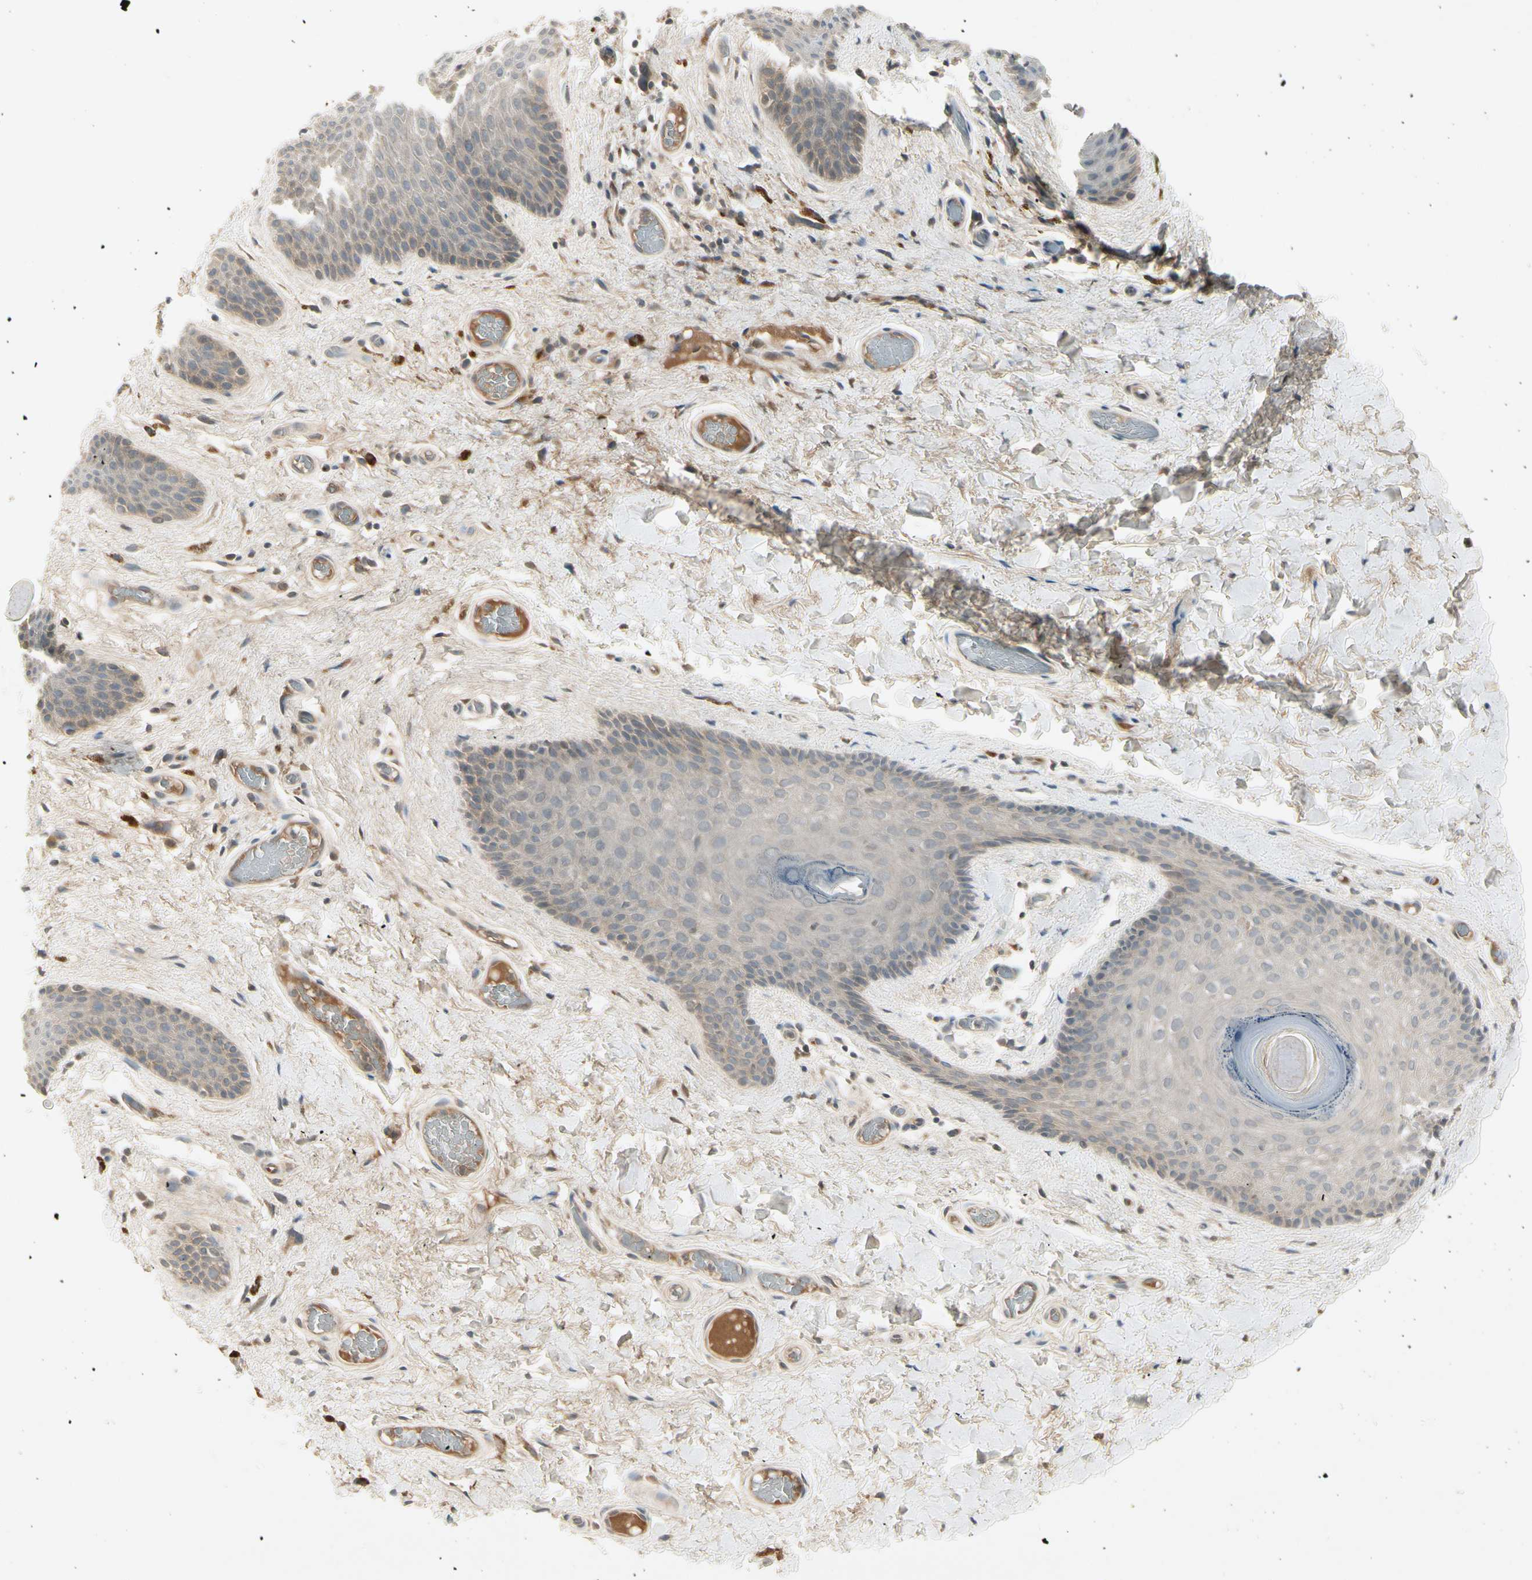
{"staining": {"intensity": "weak", "quantity": "<25%", "location": "cytoplasmic/membranous"}, "tissue": "skin", "cell_type": "Epidermal cells", "image_type": "normal", "snomed": [{"axis": "morphology", "description": "Normal tissue, NOS"}, {"axis": "topography", "description": "Anal"}], "caption": "DAB (3,3'-diaminobenzidine) immunohistochemical staining of normal skin exhibits no significant expression in epidermal cells.", "gene": "CCL4", "patient": {"sex": "male", "age": 74}}